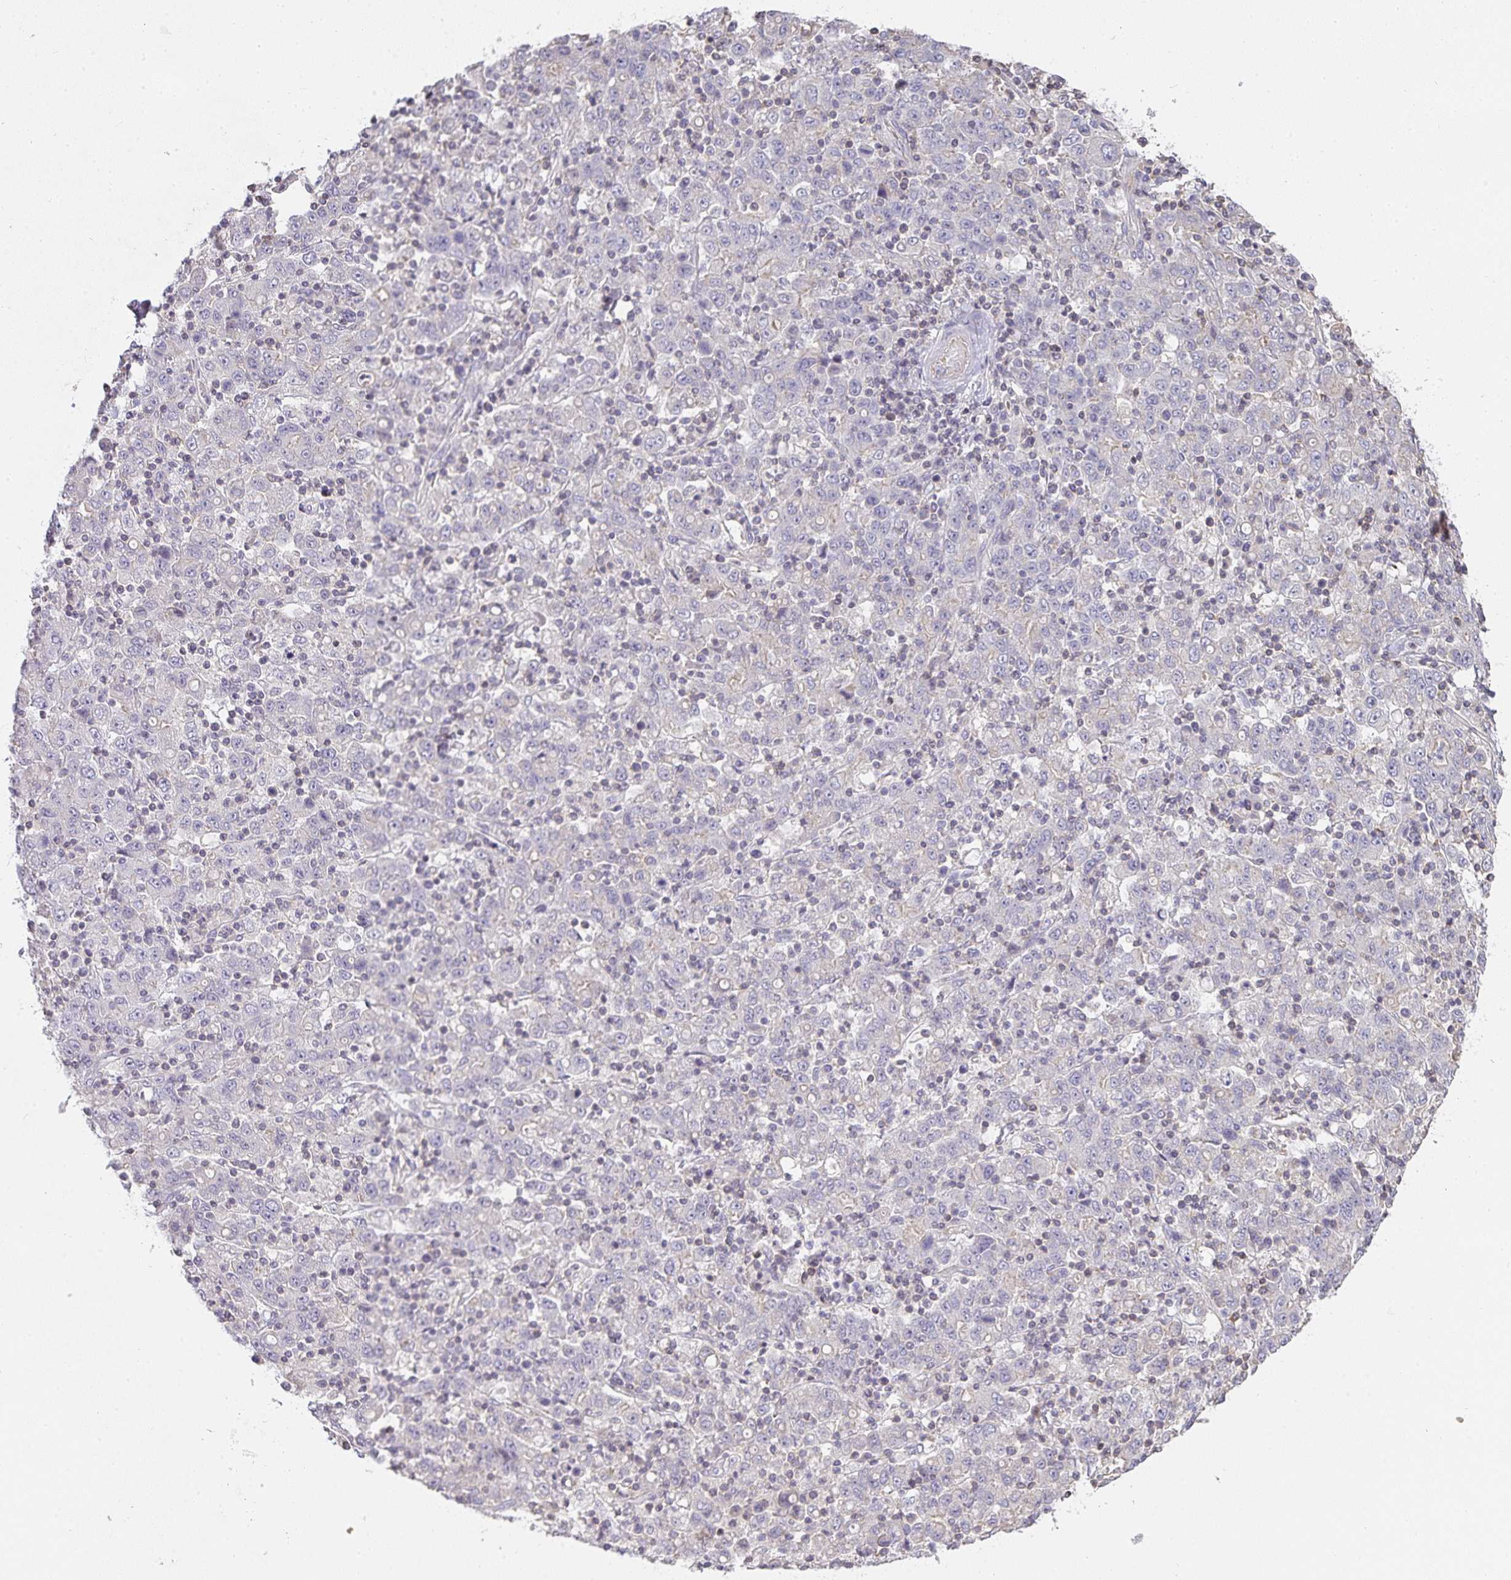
{"staining": {"intensity": "negative", "quantity": "none", "location": "none"}, "tissue": "stomach cancer", "cell_type": "Tumor cells", "image_type": "cancer", "snomed": [{"axis": "morphology", "description": "Adenocarcinoma, NOS"}, {"axis": "topography", "description": "Stomach, upper"}], "caption": "DAB (3,3'-diaminobenzidine) immunohistochemical staining of stomach cancer (adenocarcinoma) reveals no significant expression in tumor cells.", "gene": "GATA3", "patient": {"sex": "male", "age": 69}}